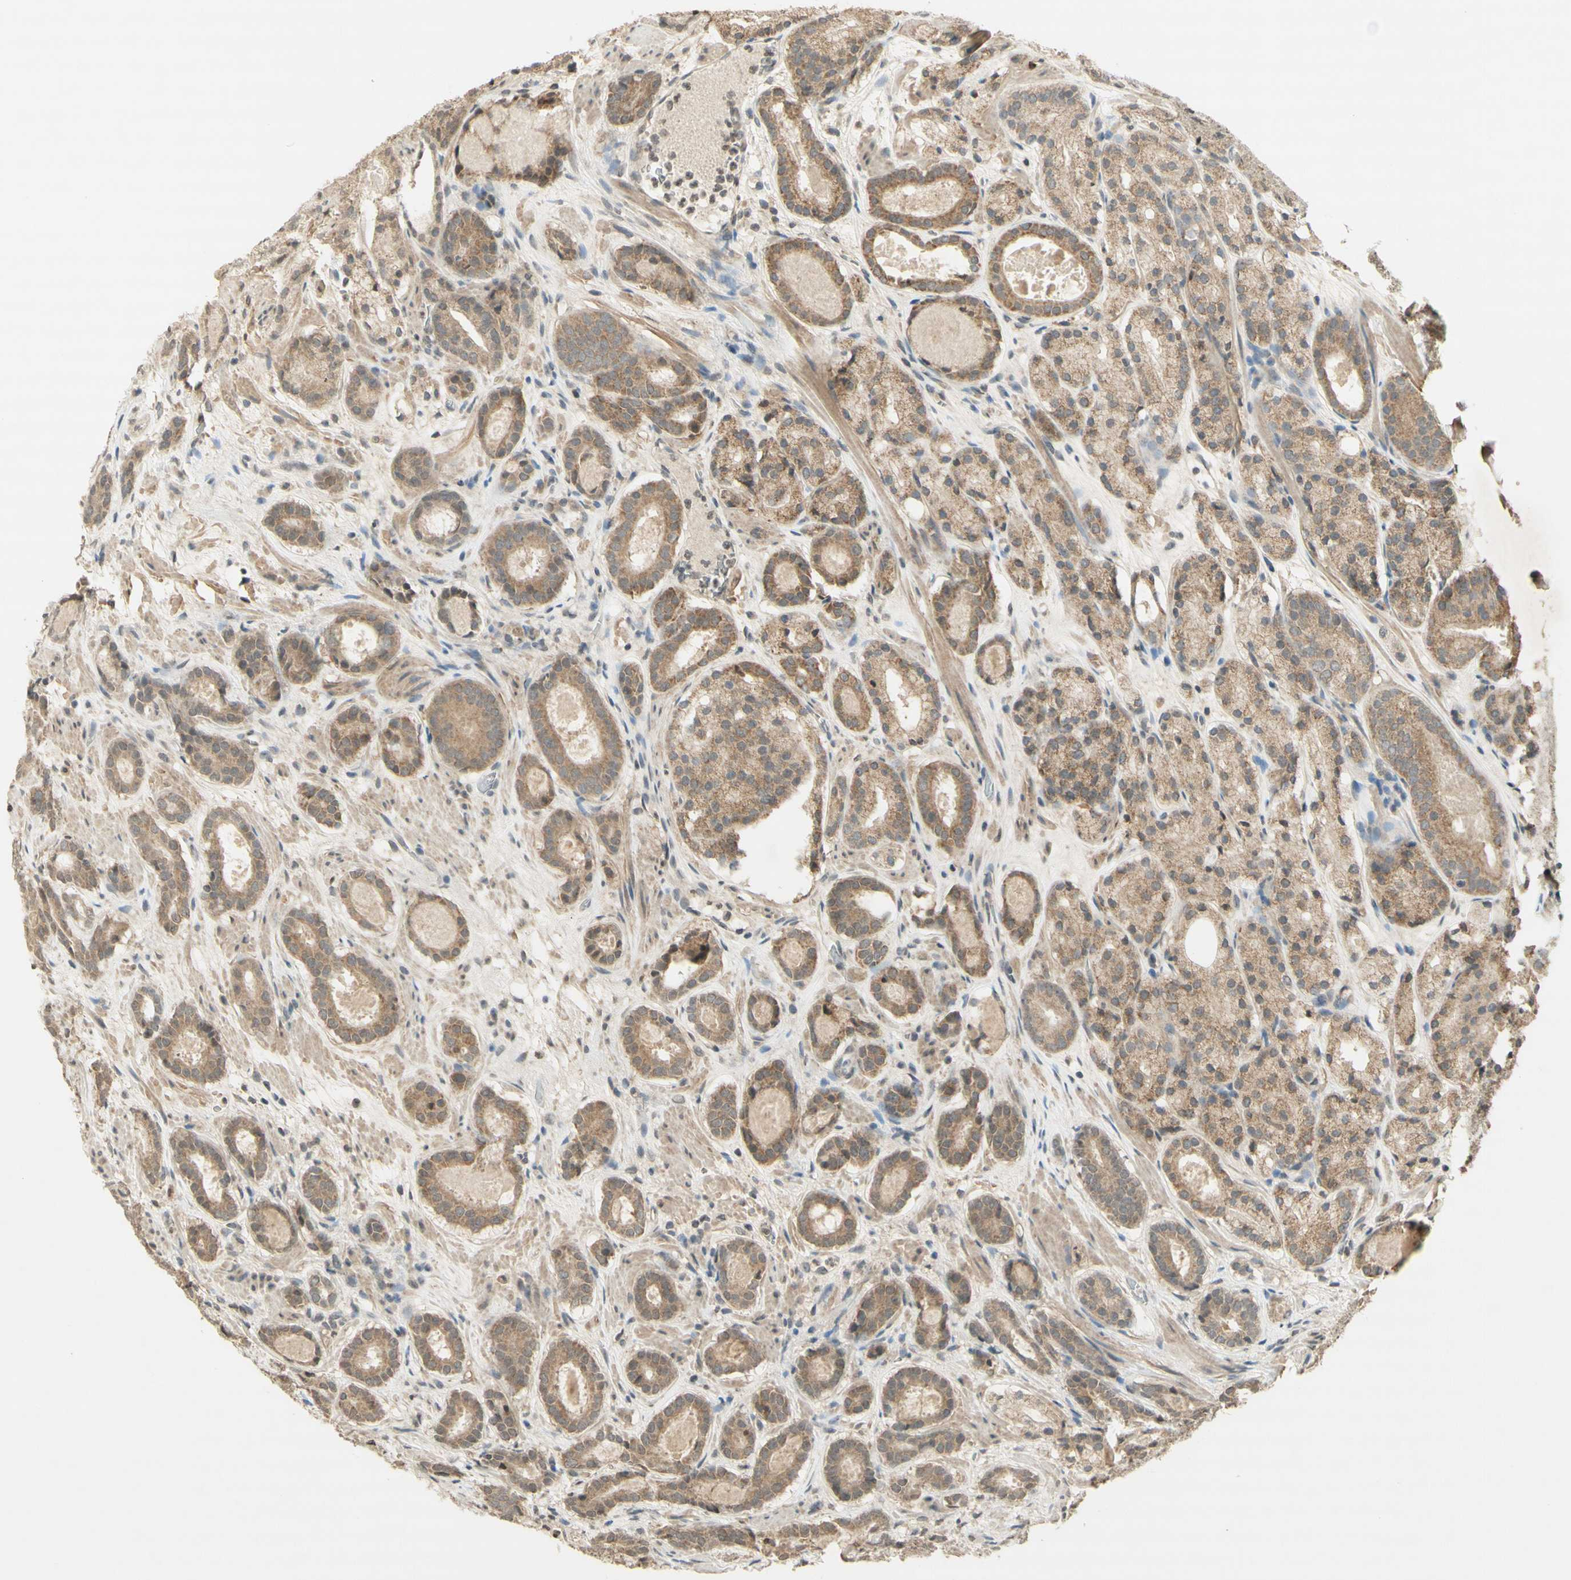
{"staining": {"intensity": "moderate", "quantity": ">75%", "location": "cytoplasmic/membranous"}, "tissue": "prostate cancer", "cell_type": "Tumor cells", "image_type": "cancer", "snomed": [{"axis": "morphology", "description": "Adenocarcinoma, Low grade"}, {"axis": "topography", "description": "Prostate"}], "caption": "A brown stain shows moderate cytoplasmic/membranous positivity of a protein in human prostate cancer (low-grade adenocarcinoma) tumor cells. (DAB IHC with brightfield microscopy, high magnification).", "gene": "GLI1", "patient": {"sex": "male", "age": 69}}